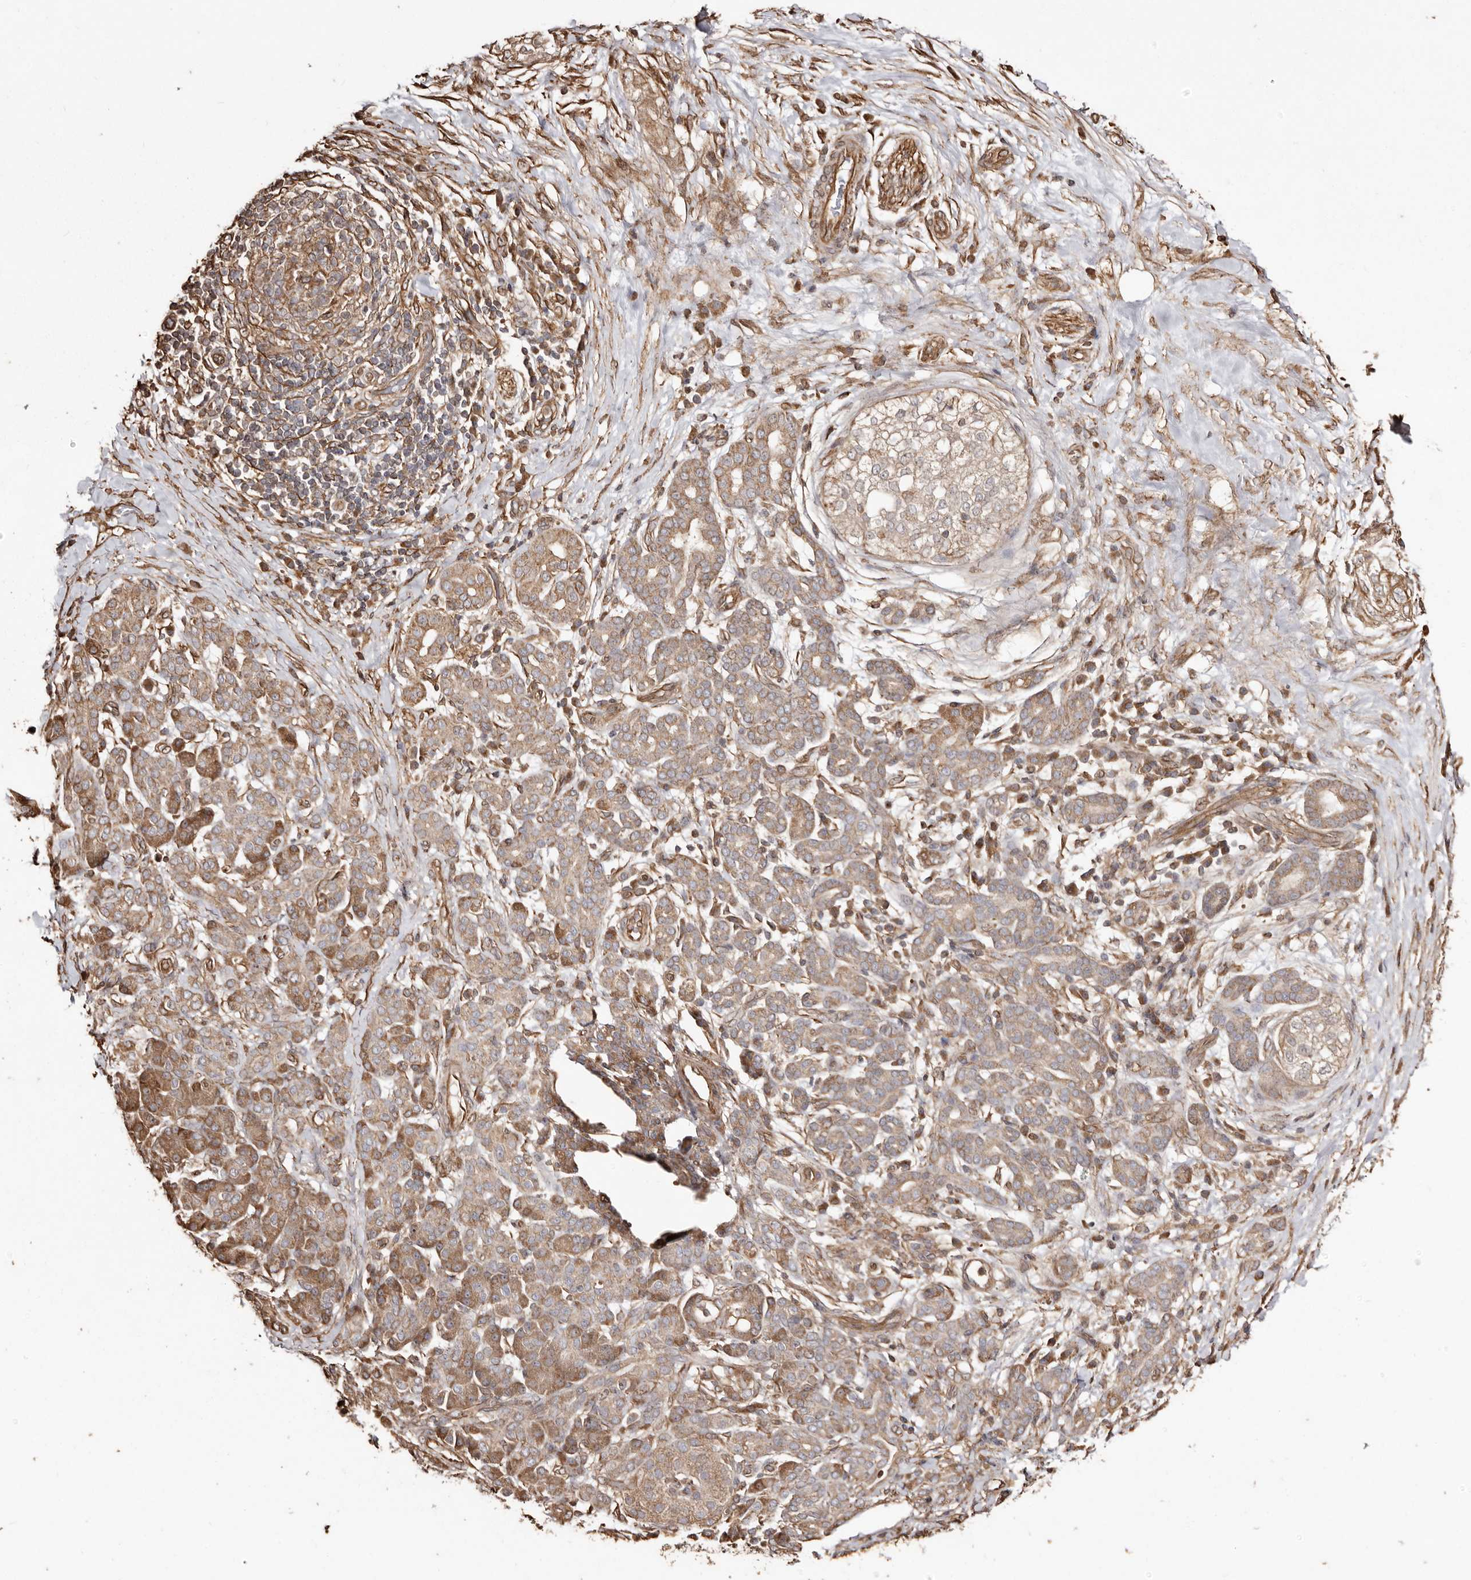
{"staining": {"intensity": "moderate", "quantity": ">75%", "location": "cytoplasmic/membranous"}, "tissue": "pancreatic cancer", "cell_type": "Tumor cells", "image_type": "cancer", "snomed": [{"axis": "morphology", "description": "Adenocarcinoma, NOS"}, {"axis": "topography", "description": "Pancreas"}], "caption": "Immunohistochemistry (IHC) of pancreatic adenocarcinoma demonstrates medium levels of moderate cytoplasmic/membranous staining in about >75% of tumor cells. The staining was performed using DAB, with brown indicating positive protein expression. Nuclei are stained blue with hematoxylin.", "gene": "MACC1", "patient": {"sex": "male", "age": 72}}